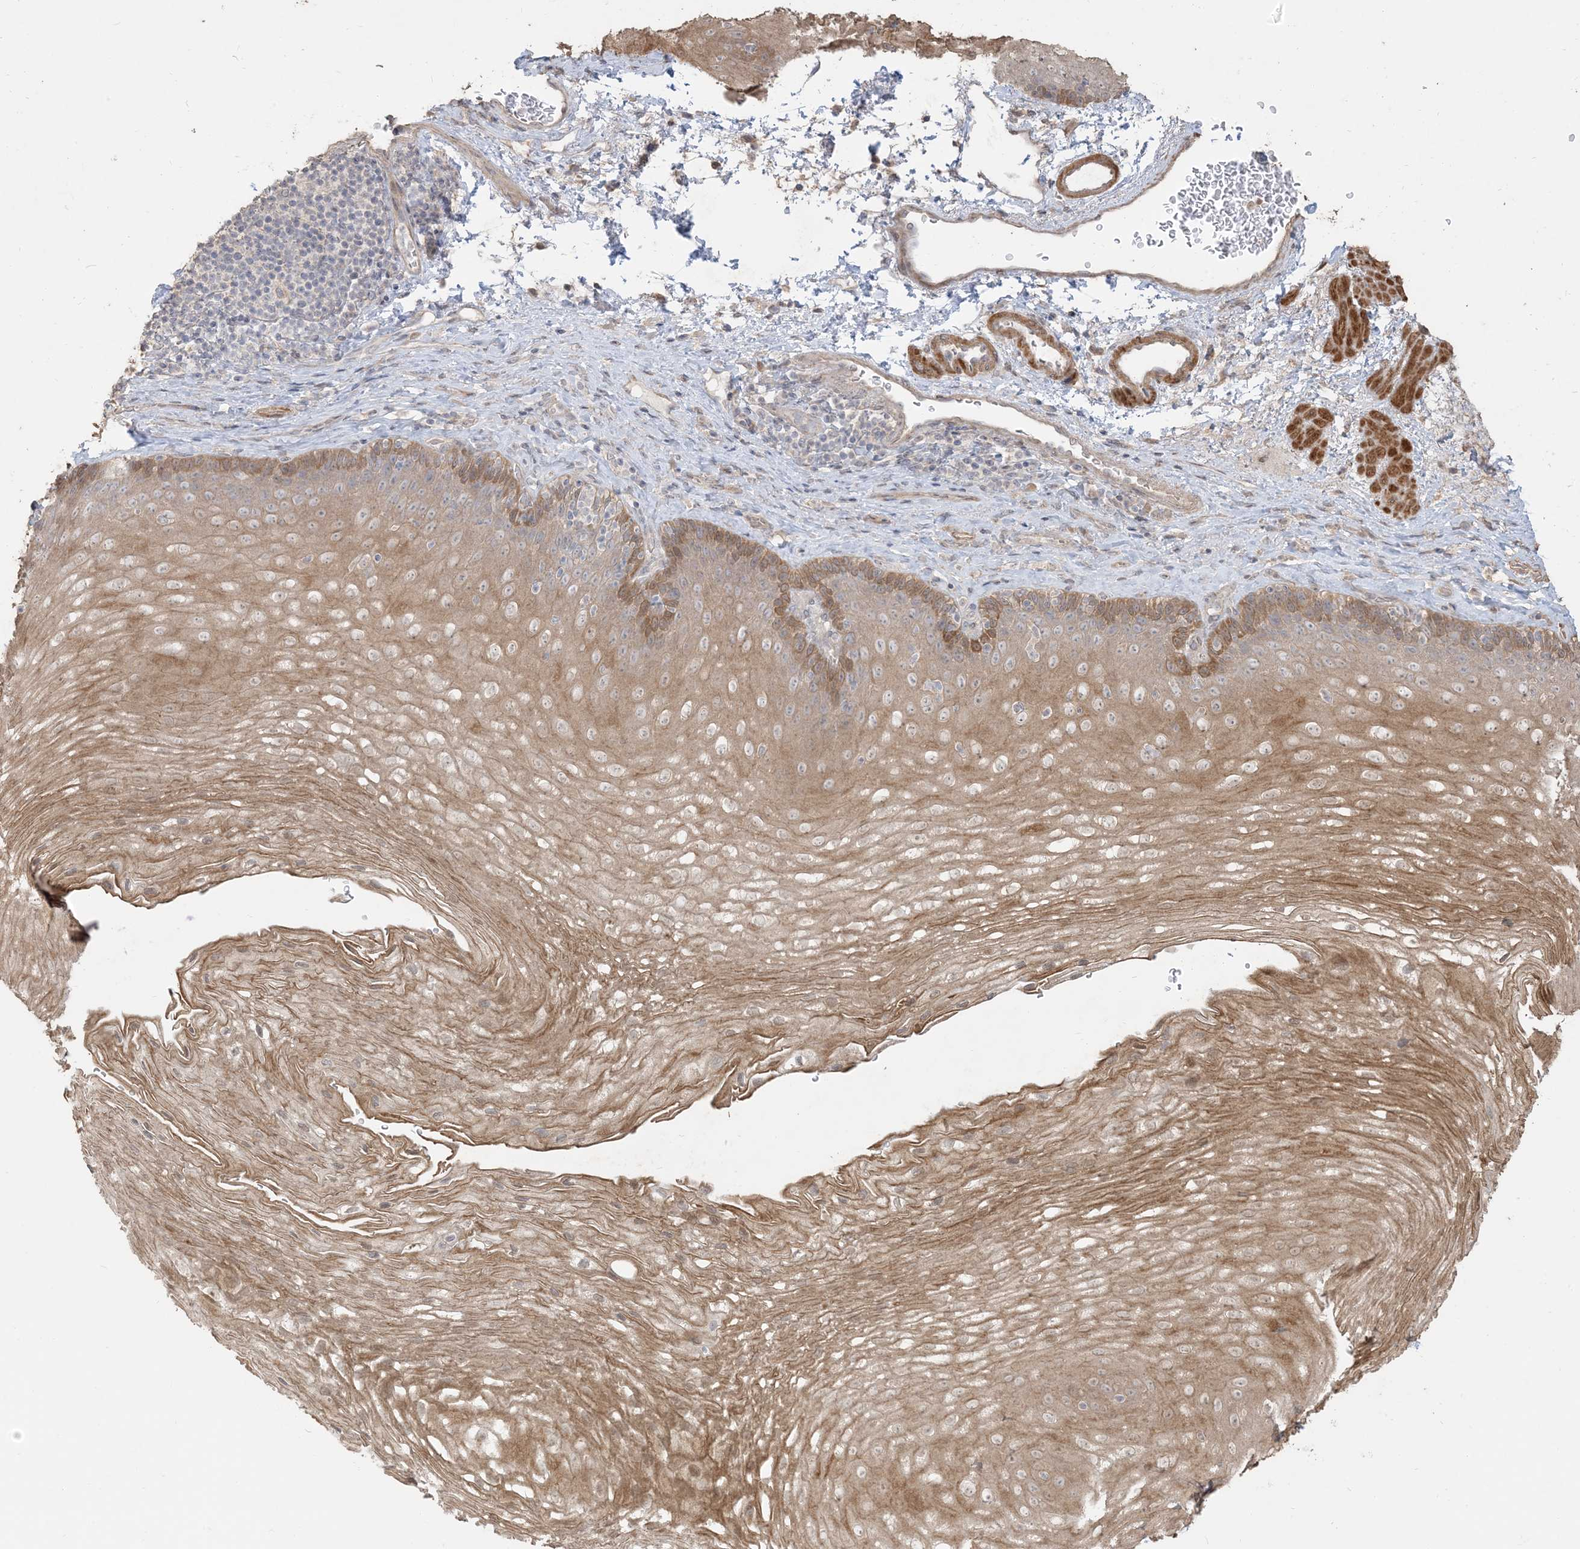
{"staining": {"intensity": "moderate", "quantity": "25%-75%", "location": "cytoplasmic/membranous,nuclear"}, "tissue": "esophagus", "cell_type": "Squamous epithelial cells", "image_type": "normal", "snomed": [{"axis": "morphology", "description": "Normal tissue, NOS"}, {"axis": "topography", "description": "Esophagus"}], "caption": "The micrograph displays a brown stain indicating the presence of a protein in the cytoplasmic/membranous,nuclear of squamous epithelial cells in esophagus. Ihc stains the protein of interest in brown and the nuclei are stained blue.", "gene": "RNF175", "patient": {"sex": "female", "age": 66}}